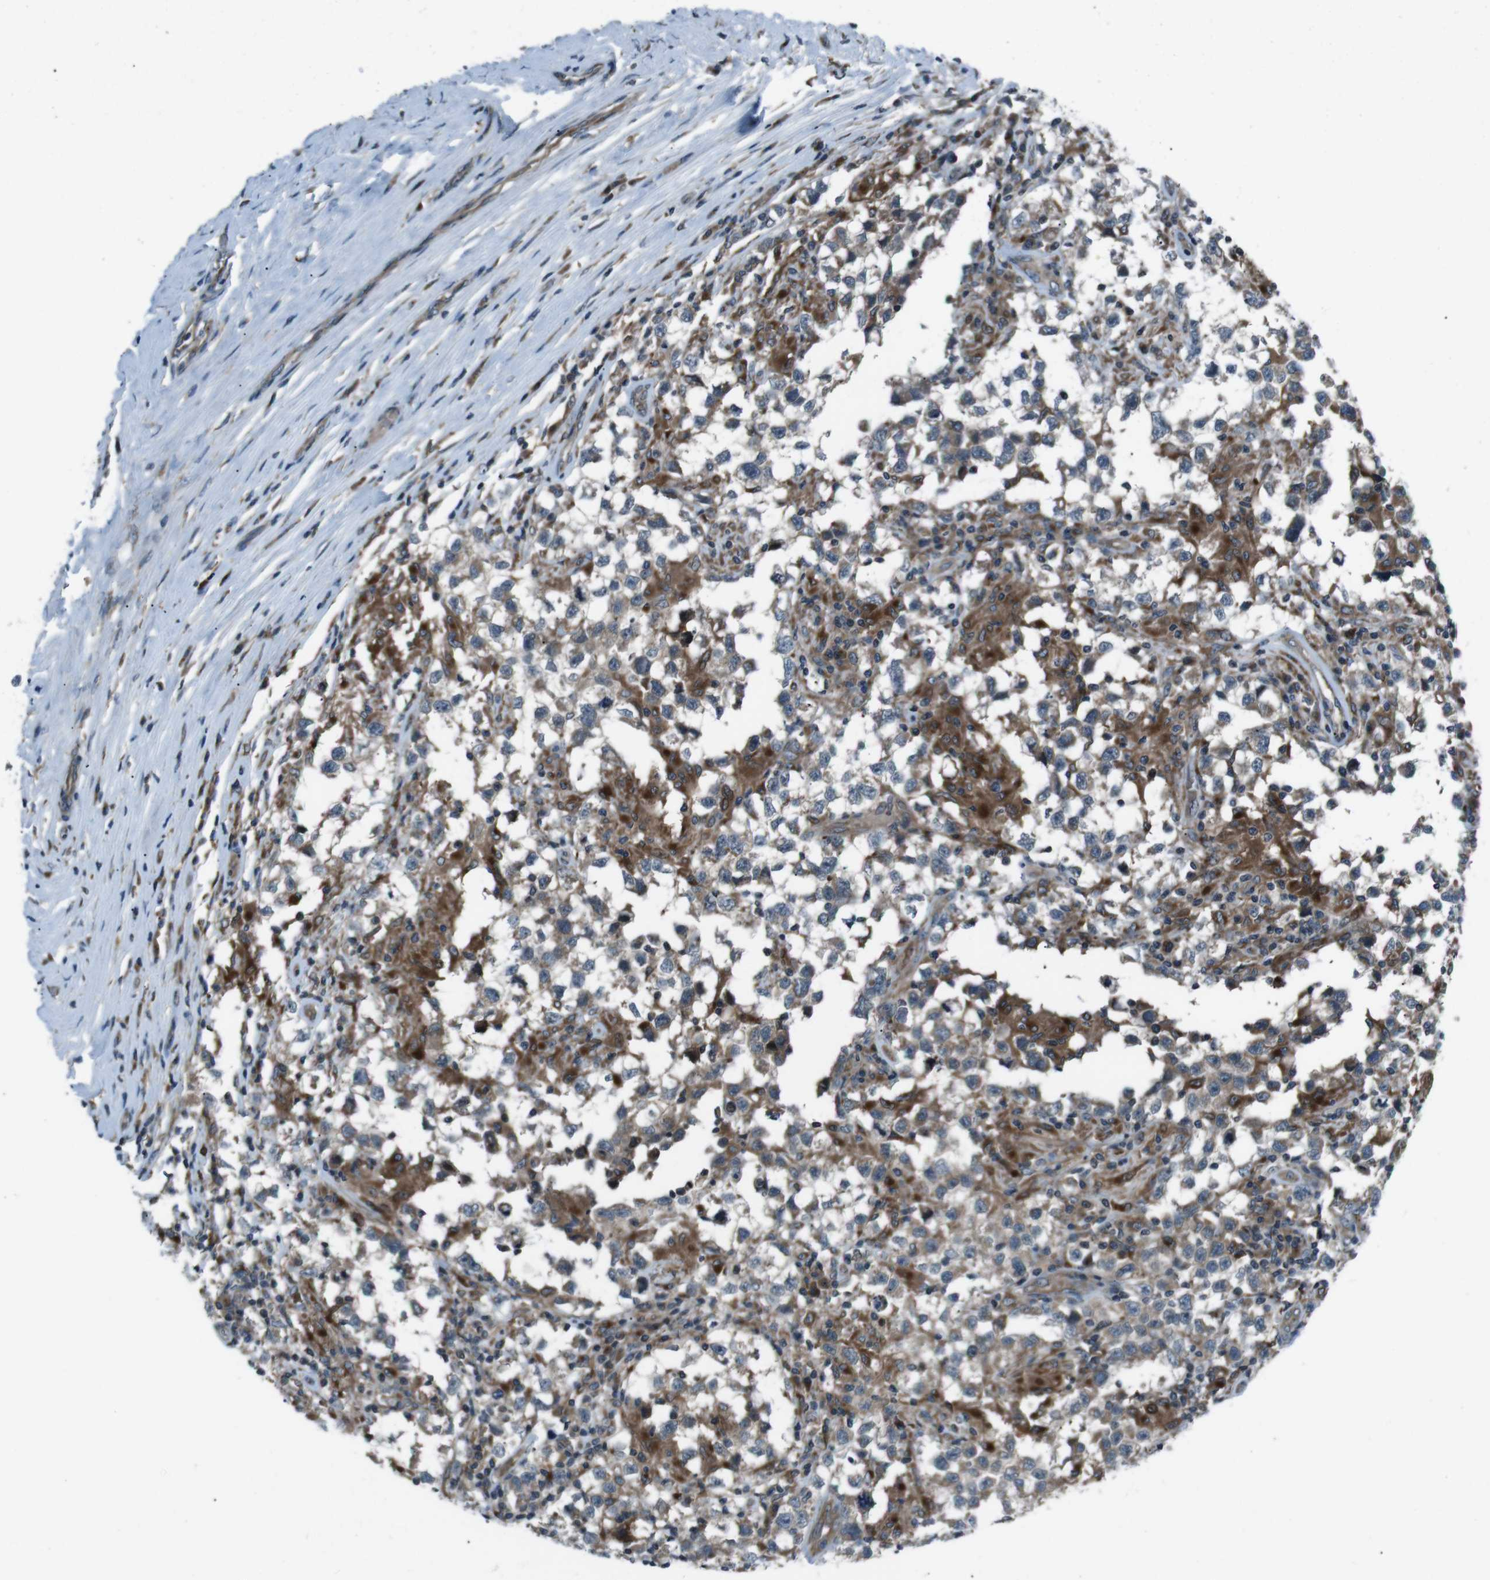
{"staining": {"intensity": "weak", "quantity": "<25%", "location": "cytoplasmic/membranous"}, "tissue": "testis cancer", "cell_type": "Tumor cells", "image_type": "cancer", "snomed": [{"axis": "morphology", "description": "Carcinoma, Embryonal, NOS"}, {"axis": "topography", "description": "Testis"}], "caption": "IHC histopathology image of testis cancer (embryonal carcinoma) stained for a protein (brown), which exhibits no staining in tumor cells. (Immunohistochemistry (ihc), brightfield microscopy, high magnification).", "gene": "SLC27A4", "patient": {"sex": "male", "age": 21}}